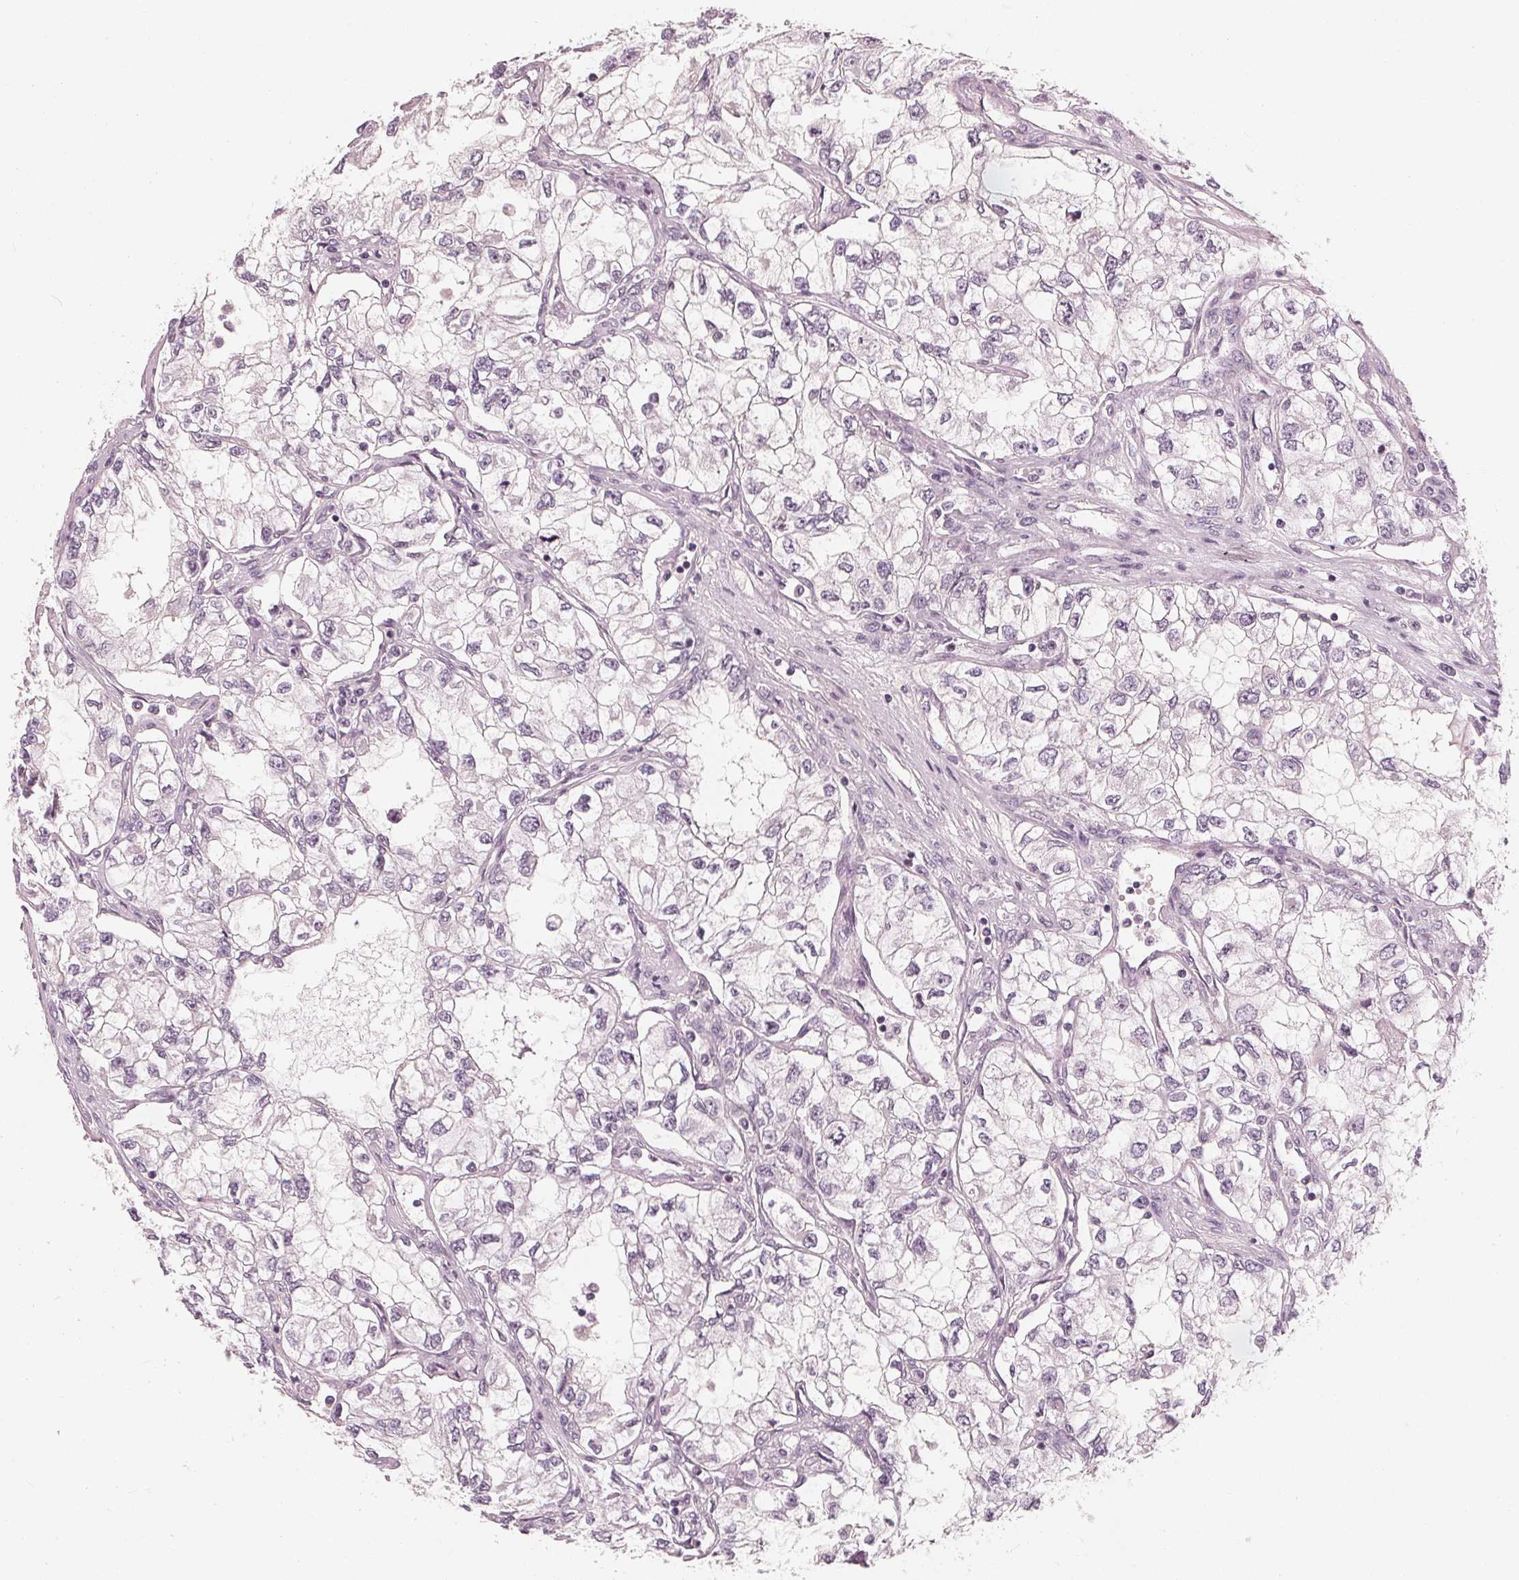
{"staining": {"intensity": "negative", "quantity": "none", "location": "none"}, "tissue": "renal cancer", "cell_type": "Tumor cells", "image_type": "cancer", "snomed": [{"axis": "morphology", "description": "Adenocarcinoma, NOS"}, {"axis": "topography", "description": "Kidney"}], "caption": "The histopathology image exhibits no staining of tumor cells in renal cancer. (DAB immunohistochemistry, high magnification).", "gene": "SAT2", "patient": {"sex": "female", "age": 59}}